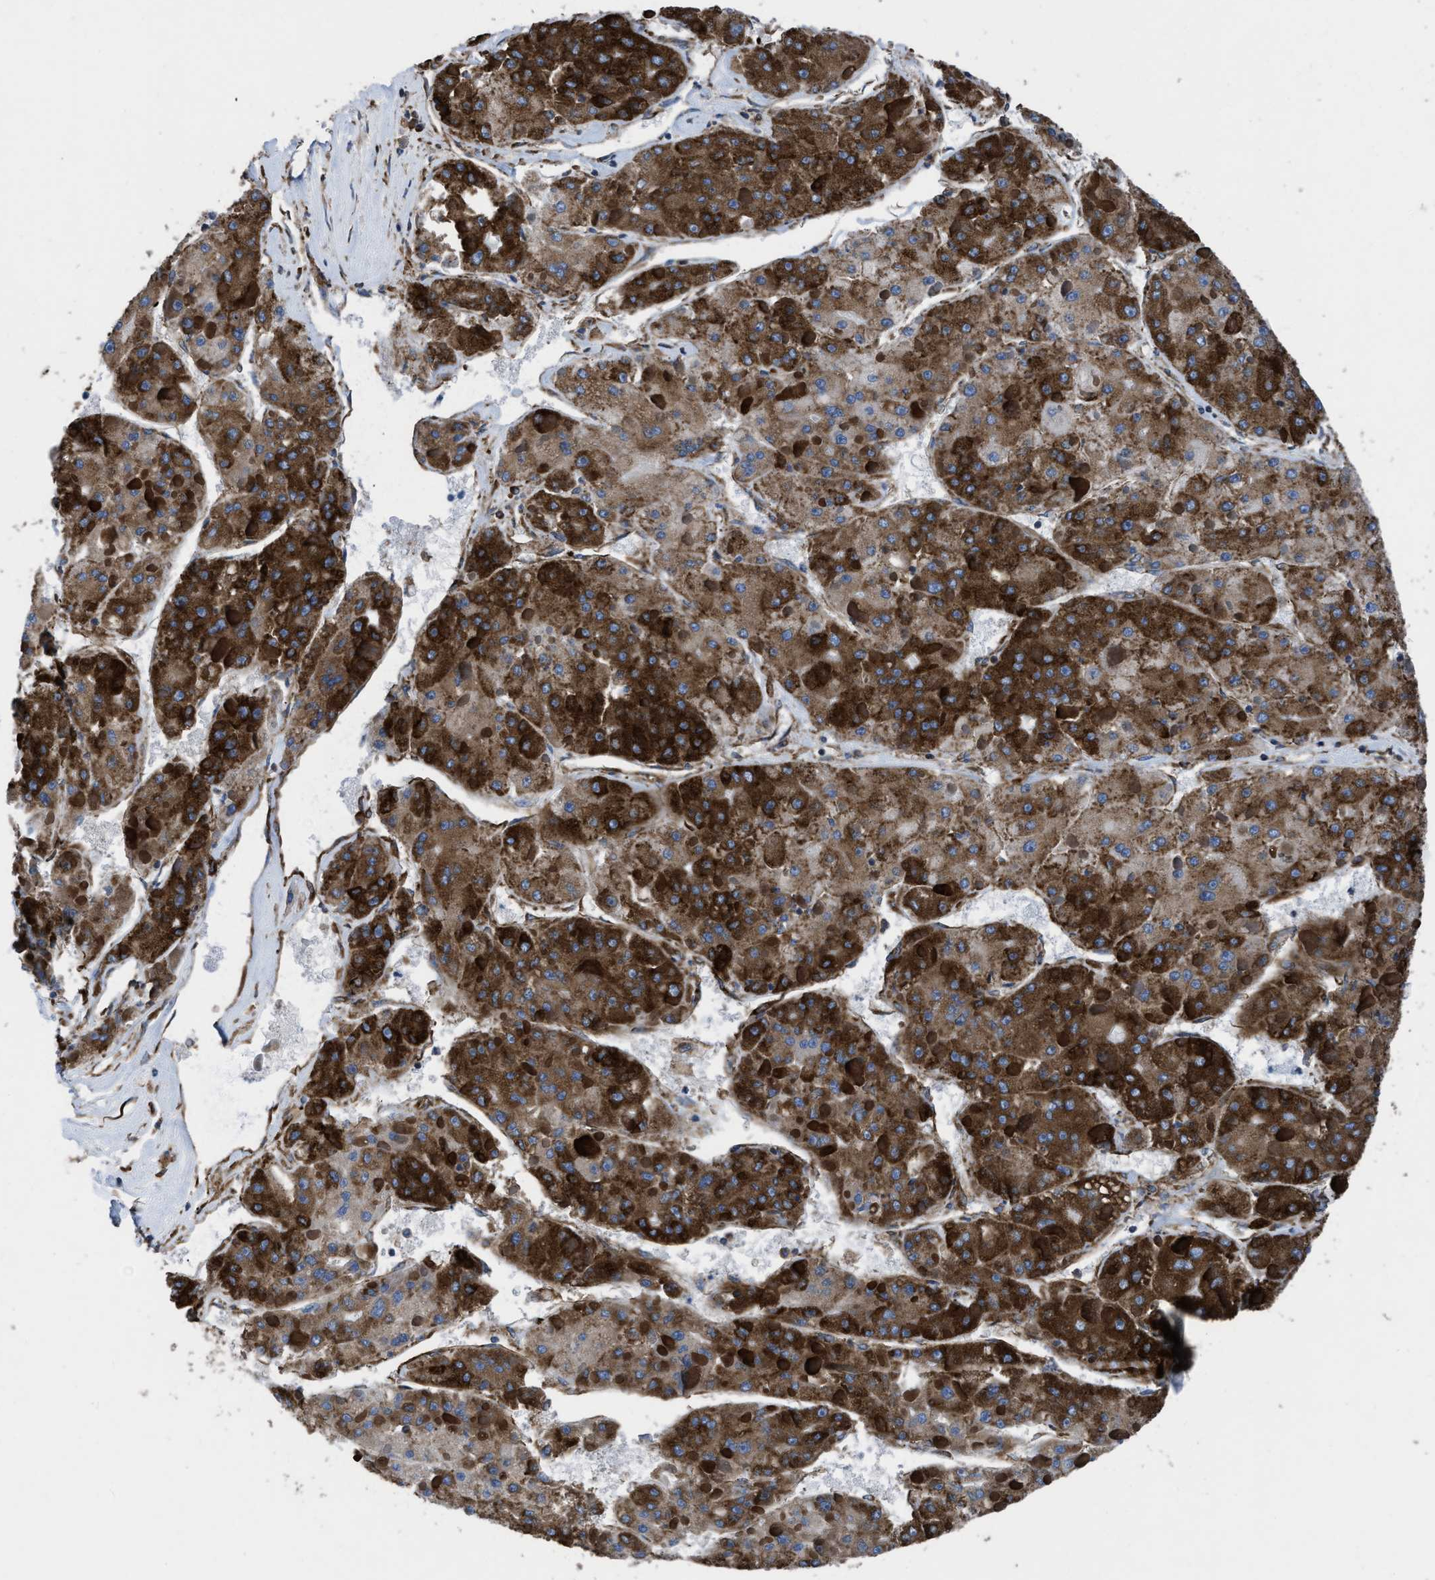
{"staining": {"intensity": "strong", "quantity": ">75%", "location": "cytoplasmic/membranous"}, "tissue": "liver cancer", "cell_type": "Tumor cells", "image_type": "cancer", "snomed": [{"axis": "morphology", "description": "Carcinoma, Hepatocellular, NOS"}, {"axis": "topography", "description": "Liver"}], "caption": "Immunohistochemistry (DAB (3,3'-diaminobenzidine)) staining of liver hepatocellular carcinoma demonstrates strong cytoplasmic/membranous protein staining in about >75% of tumor cells.", "gene": "CAPRIN1", "patient": {"sex": "female", "age": 73}}